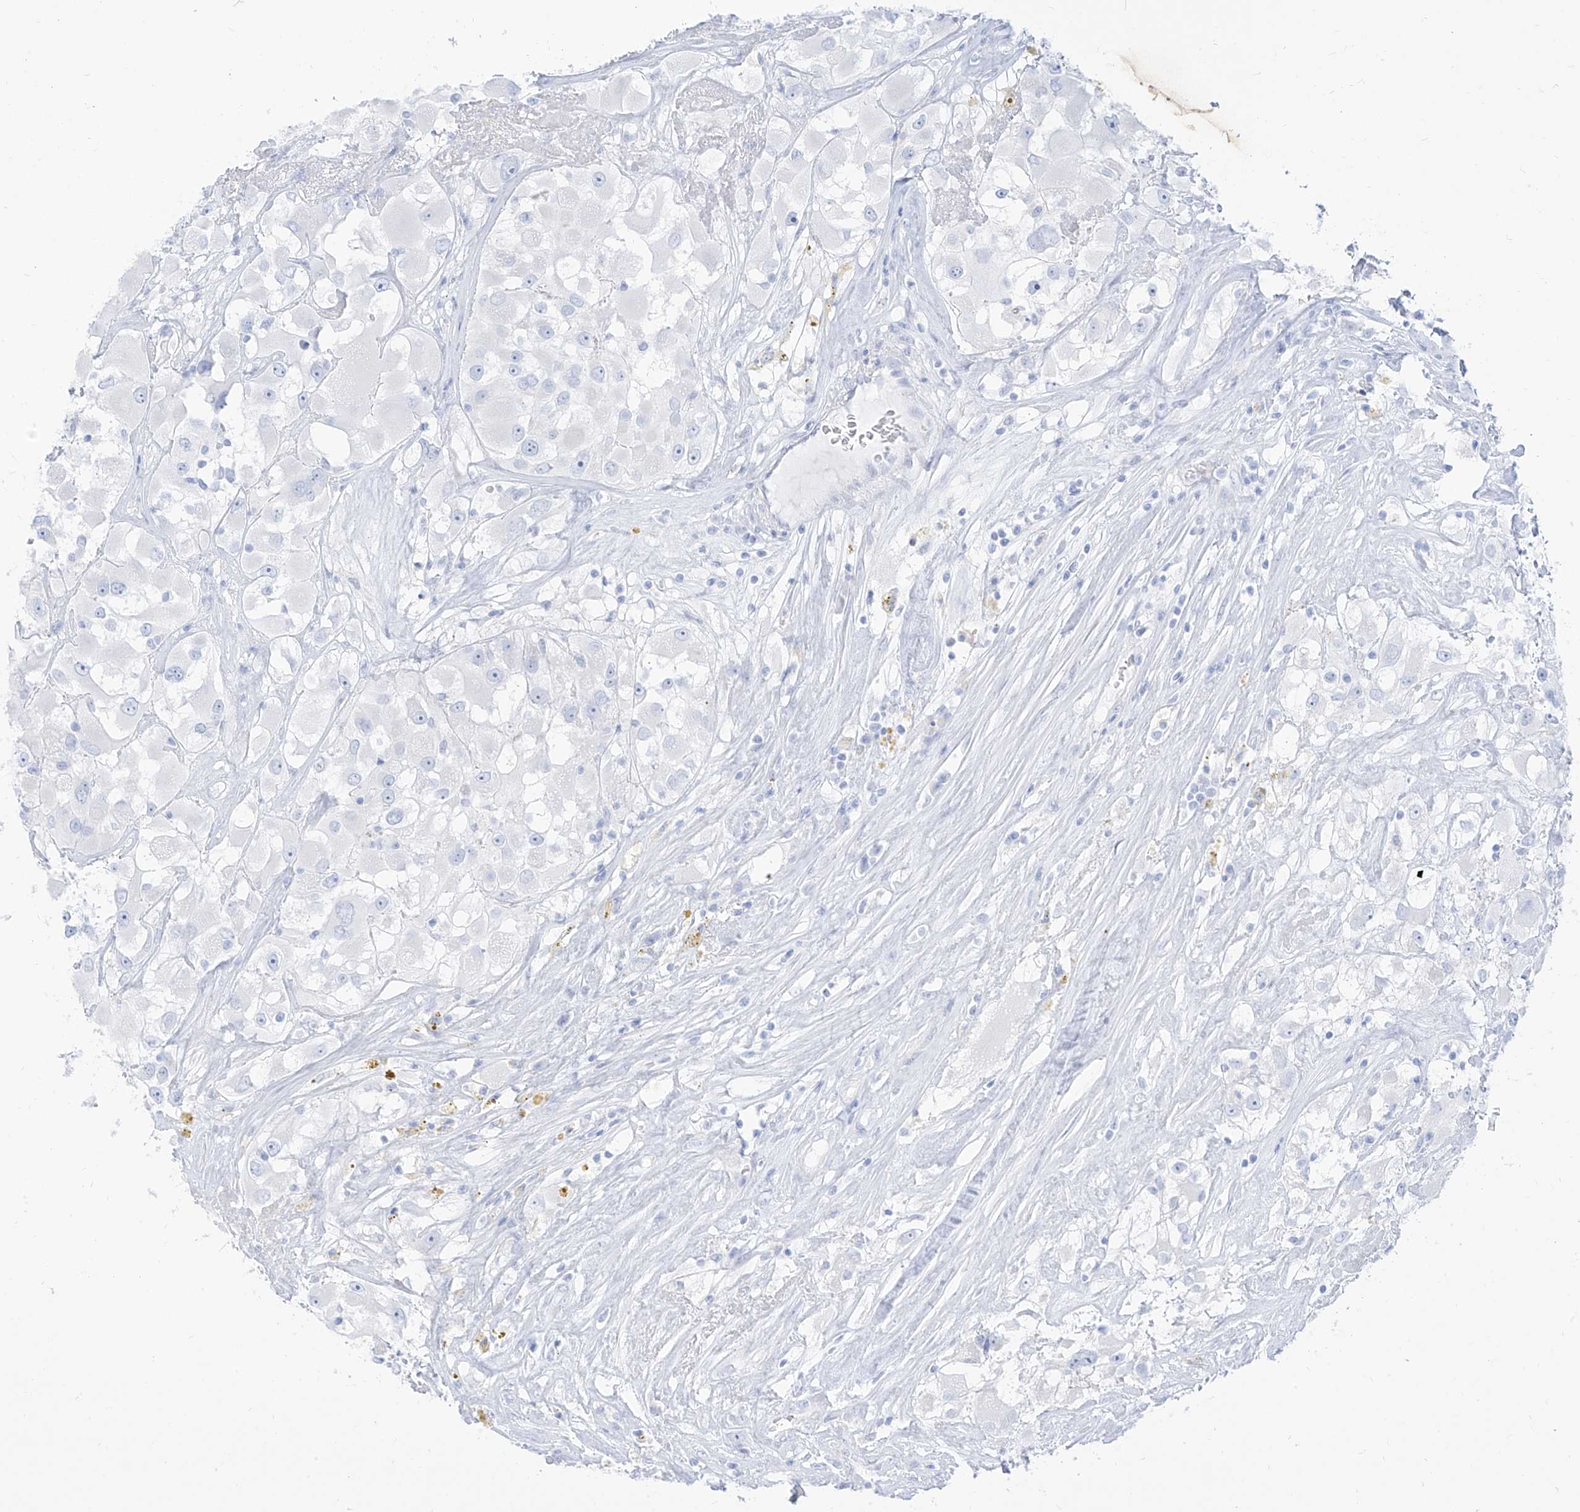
{"staining": {"intensity": "negative", "quantity": "none", "location": "none"}, "tissue": "renal cancer", "cell_type": "Tumor cells", "image_type": "cancer", "snomed": [{"axis": "morphology", "description": "Adenocarcinoma, NOS"}, {"axis": "topography", "description": "Kidney"}], "caption": "Immunohistochemistry (IHC) micrograph of human renal adenocarcinoma stained for a protein (brown), which shows no positivity in tumor cells.", "gene": "ARHGEF40", "patient": {"sex": "female", "age": 52}}